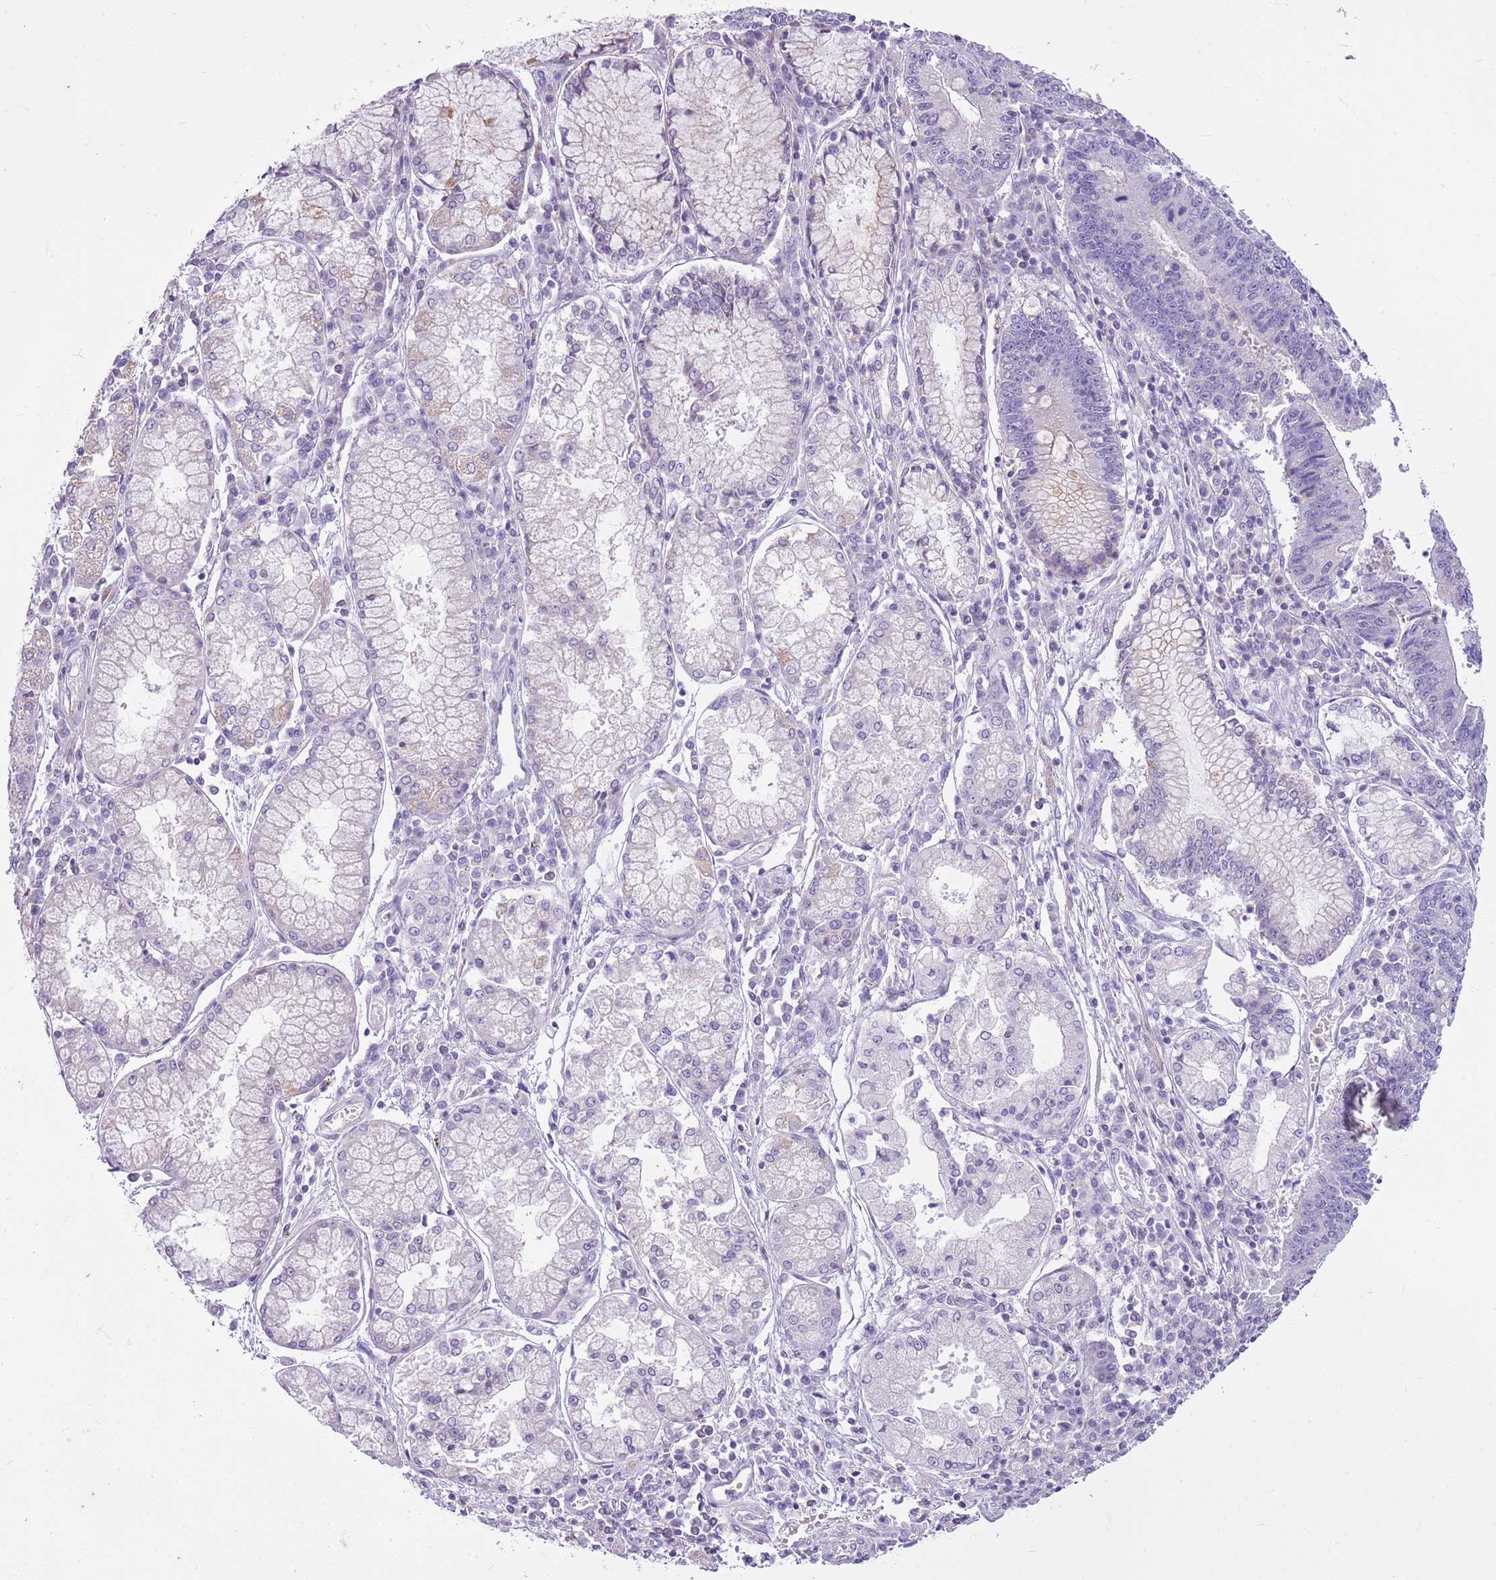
{"staining": {"intensity": "negative", "quantity": "none", "location": "none"}, "tissue": "stomach cancer", "cell_type": "Tumor cells", "image_type": "cancer", "snomed": [{"axis": "morphology", "description": "Adenocarcinoma, NOS"}, {"axis": "topography", "description": "Stomach"}], "caption": "Tumor cells show no significant expression in stomach adenocarcinoma. (DAB immunohistochemistry, high magnification).", "gene": "CNPPD1", "patient": {"sex": "male", "age": 59}}